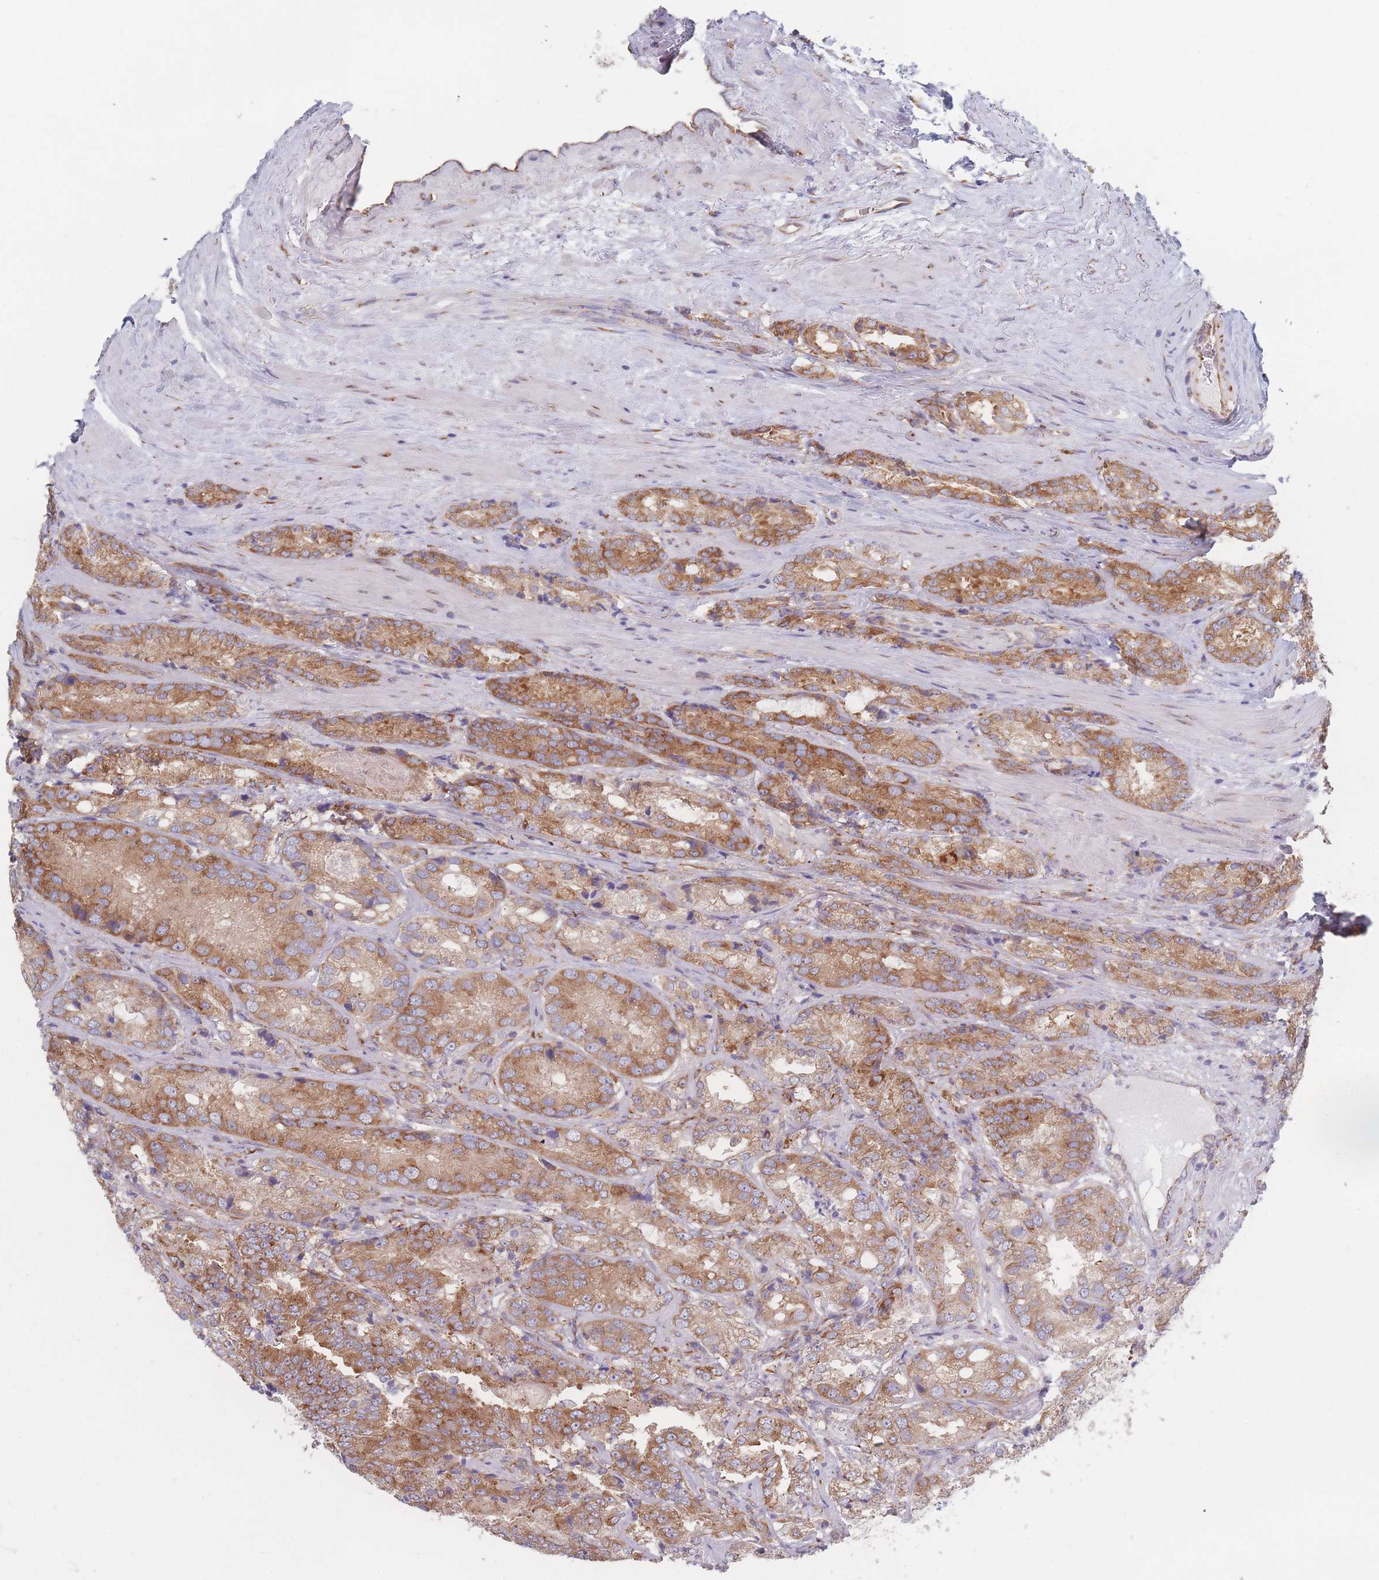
{"staining": {"intensity": "moderate", "quantity": ">75%", "location": "cytoplasmic/membranous"}, "tissue": "prostate cancer", "cell_type": "Tumor cells", "image_type": "cancer", "snomed": [{"axis": "morphology", "description": "Adenocarcinoma, High grade"}, {"axis": "topography", "description": "Prostate"}], "caption": "A brown stain shows moderate cytoplasmic/membranous staining of a protein in human prostate high-grade adenocarcinoma tumor cells.", "gene": "EEF1B2", "patient": {"sex": "male", "age": 63}}